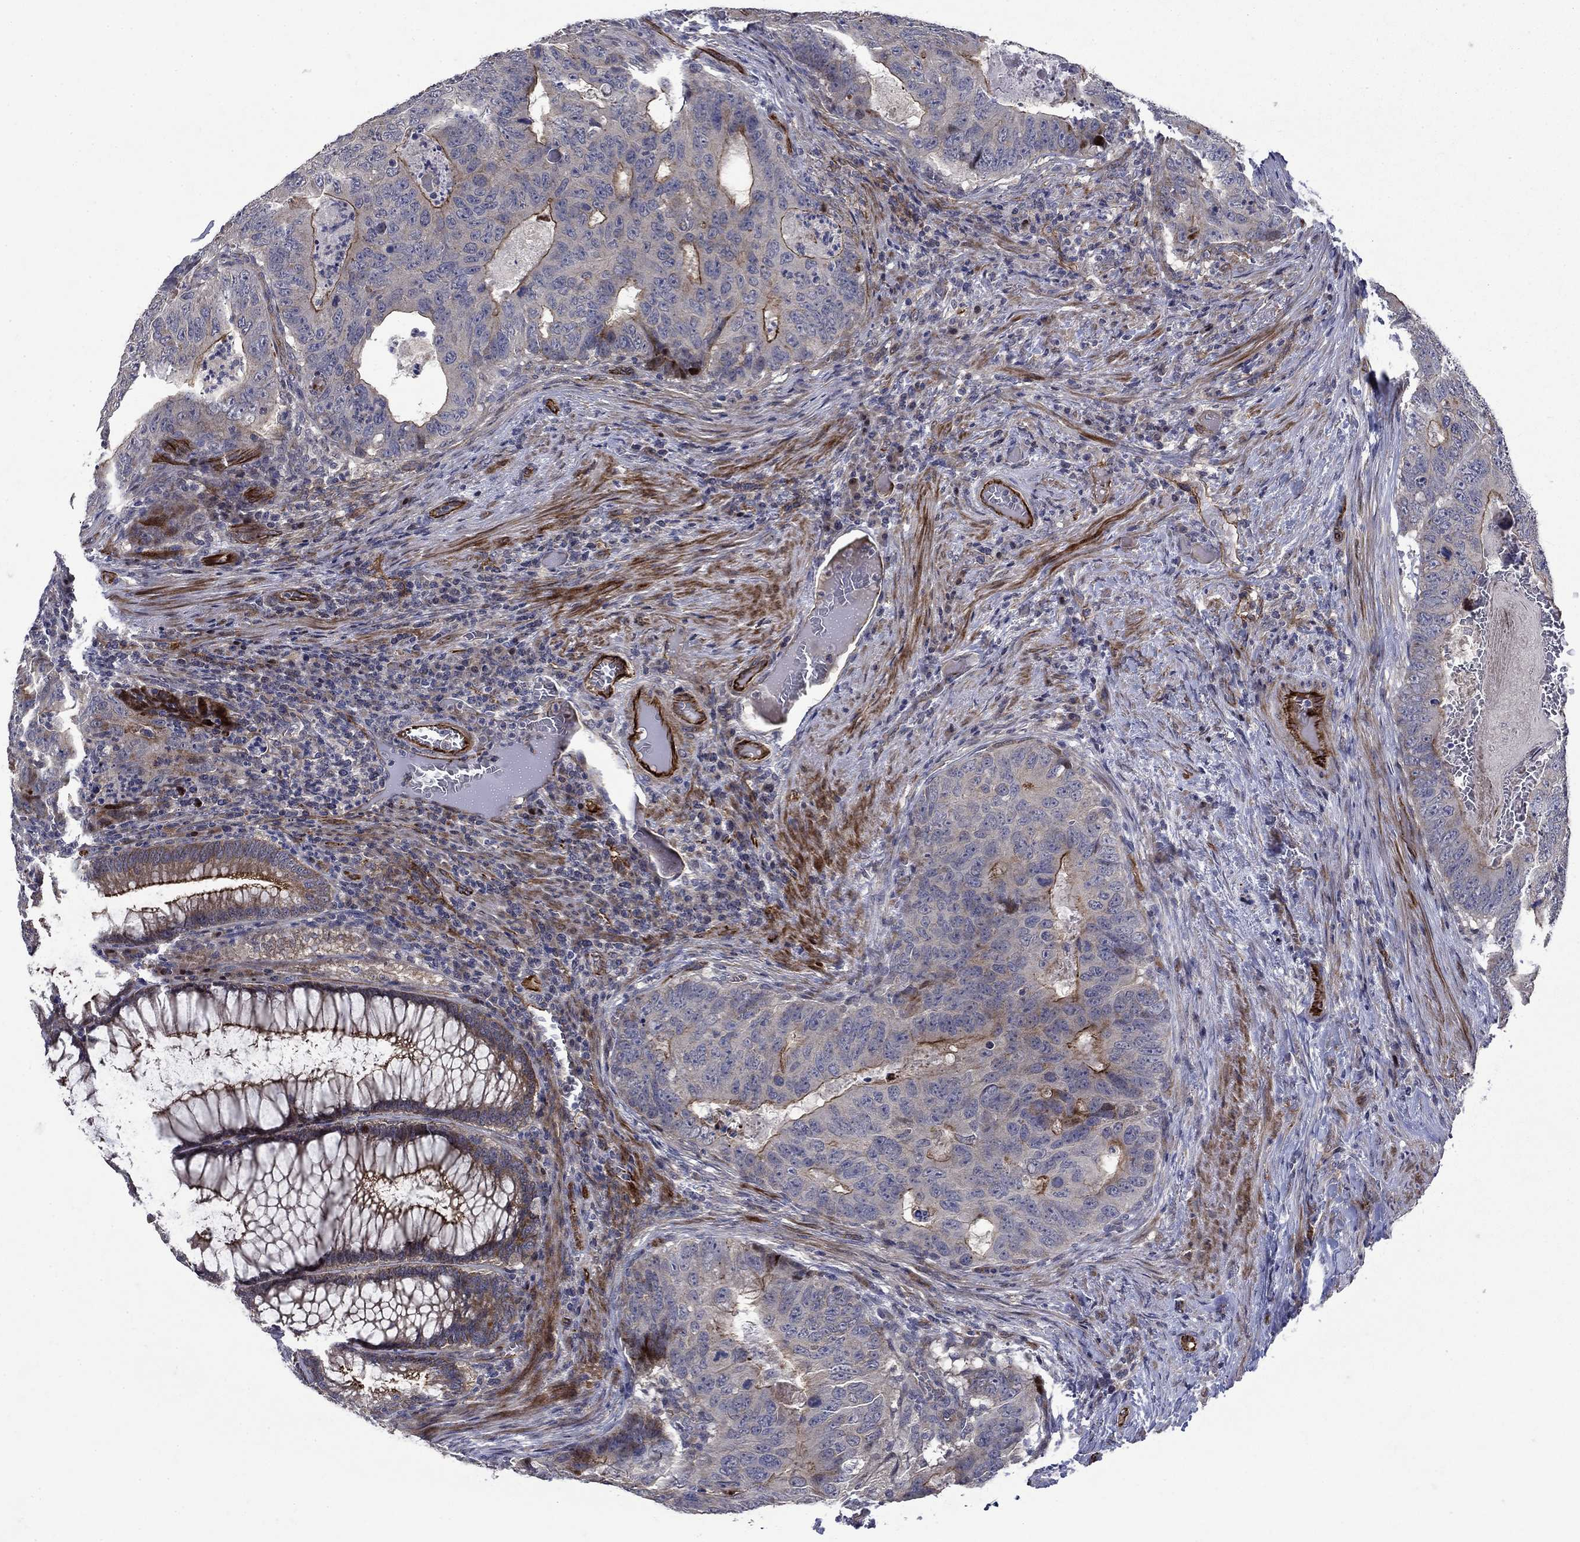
{"staining": {"intensity": "strong", "quantity": "<25%", "location": "cytoplasmic/membranous"}, "tissue": "colorectal cancer", "cell_type": "Tumor cells", "image_type": "cancer", "snomed": [{"axis": "morphology", "description": "Adenocarcinoma, NOS"}, {"axis": "topography", "description": "Colon"}], "caption": "About <25% of tumor cells in colorectal cancer (adenocarcinoma) display strong cytoplasmic/membranous protein expression as visualized by brown immunohistochemical staining.", "gene": "SLC7A1", "patient": {"sex": "male", "age": 79}}